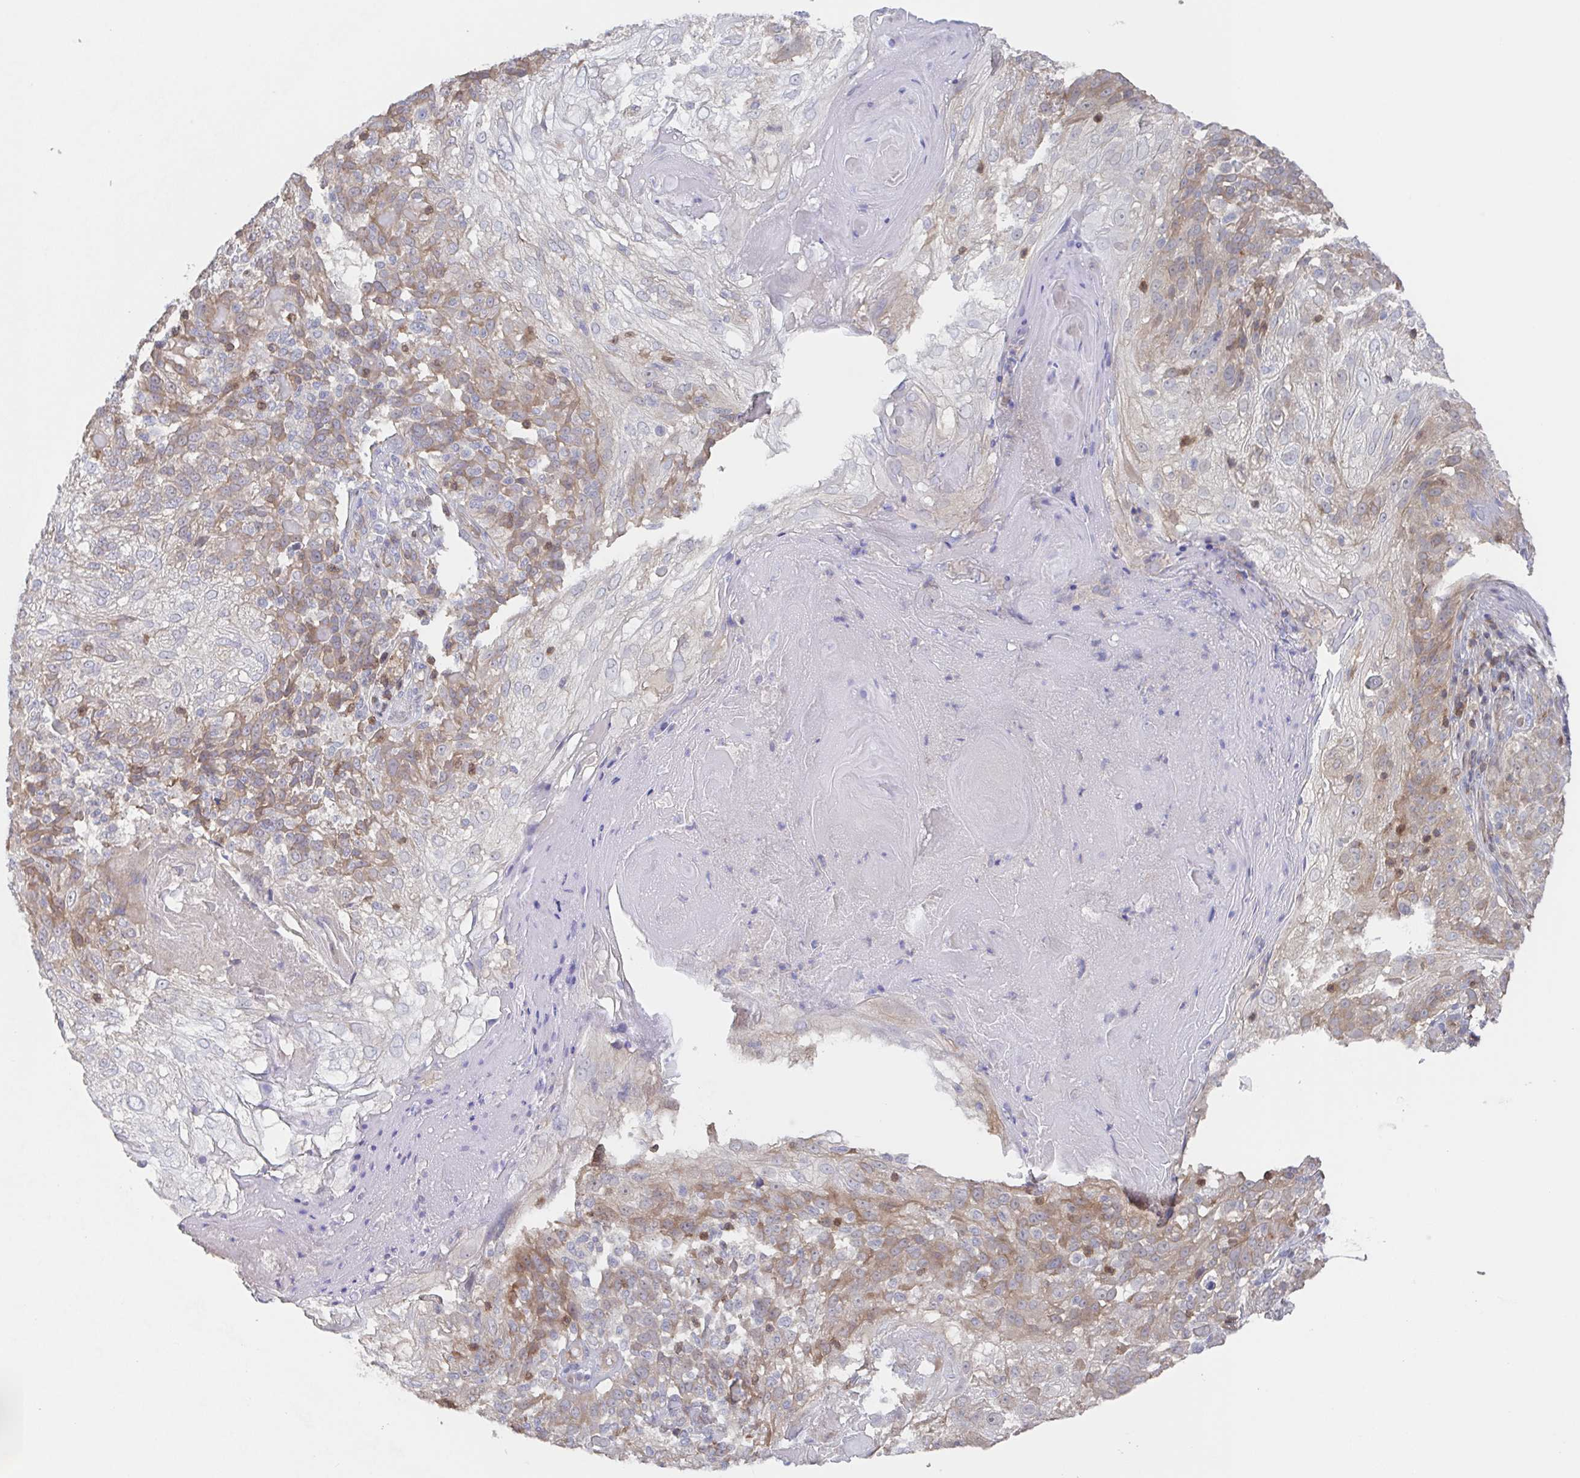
{"staining": {"intensity": "moderate", "quantity": "25%-75%", "location": "cytoplasmic/membranous"}, "tissue": "skin cancer", "cell_type": "Tumor cells", "image_type": "cancer", "snomed": [{"axis": "morphology", "description": "Normal tissue, NOS"}, {"axis": "morphology", "description": "Squamous cell carcinoma, NOS"}, {"axis": "topography", "description": "Skin"}], "caption": "This photomicrograph reveals skin cancer (squamous cell carcinoma) stained with IHC to label a protein in brown. The cytoplasmic/membranous of tumor cells show moderate positivity for the protein. Nuclei are counter-stained blue.", "gene": "AGFG2", "patient": {"sex": "female", "age": 83}}